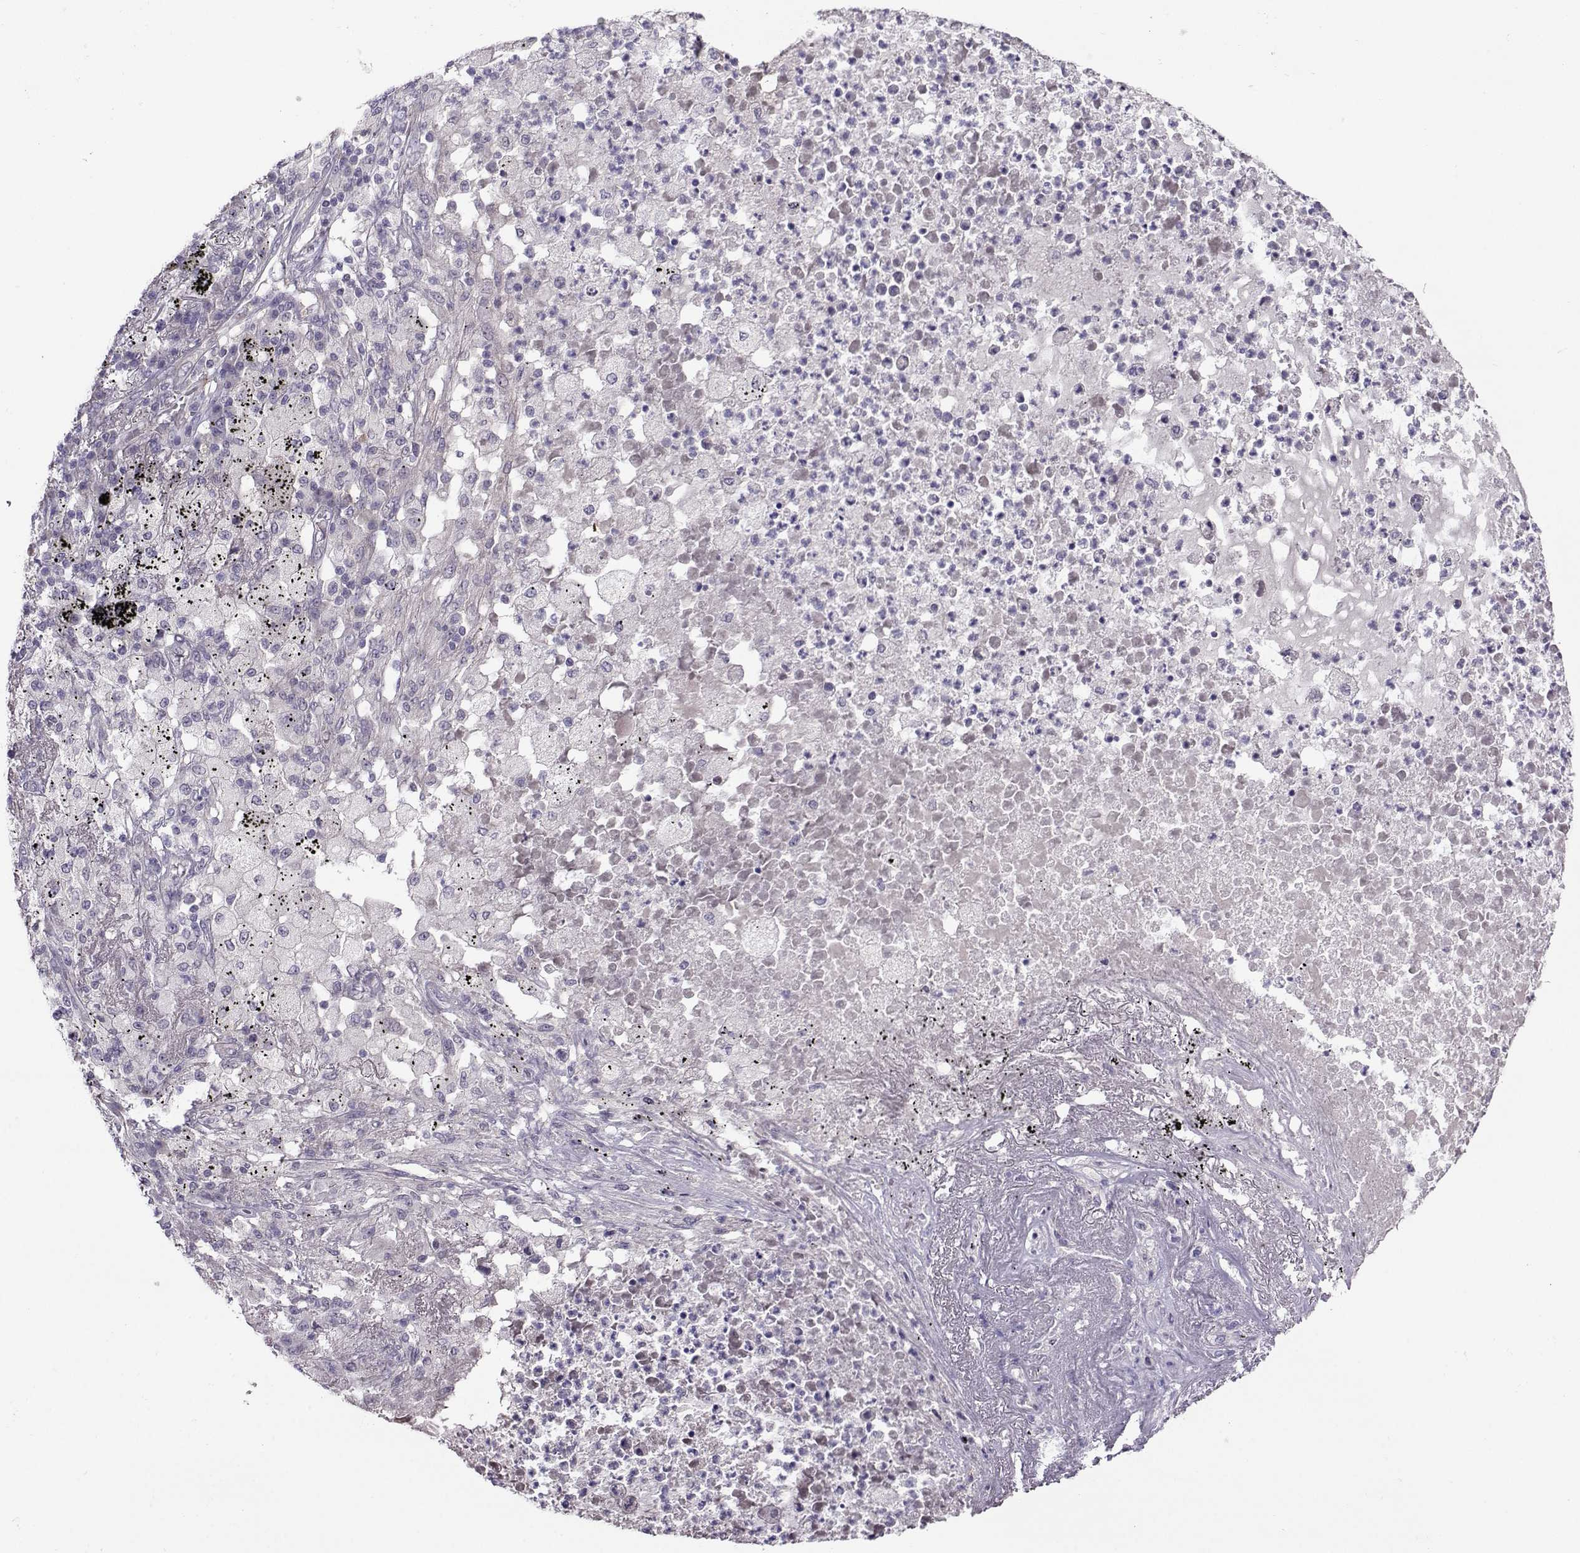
{"staining": {"intensity": "weak", "quantity": "<25%", "location": "cytoplasmic/membranous"}, "tissue": "lung cancer", "cell_type": "Tumor cells", "image_type": "cancer", "snomed": [{"axis": "morphology", "description": "Adenocarcinoma, NOS"}, {"axis": "topography", "description": "Lung"}], "caption": "Immunohistochemical staining of human lung adenocarcinoma exhibits no significant expression in tumor cells.", "gene": "DDX20", "patient": {"sex": "female", "age": 73}}